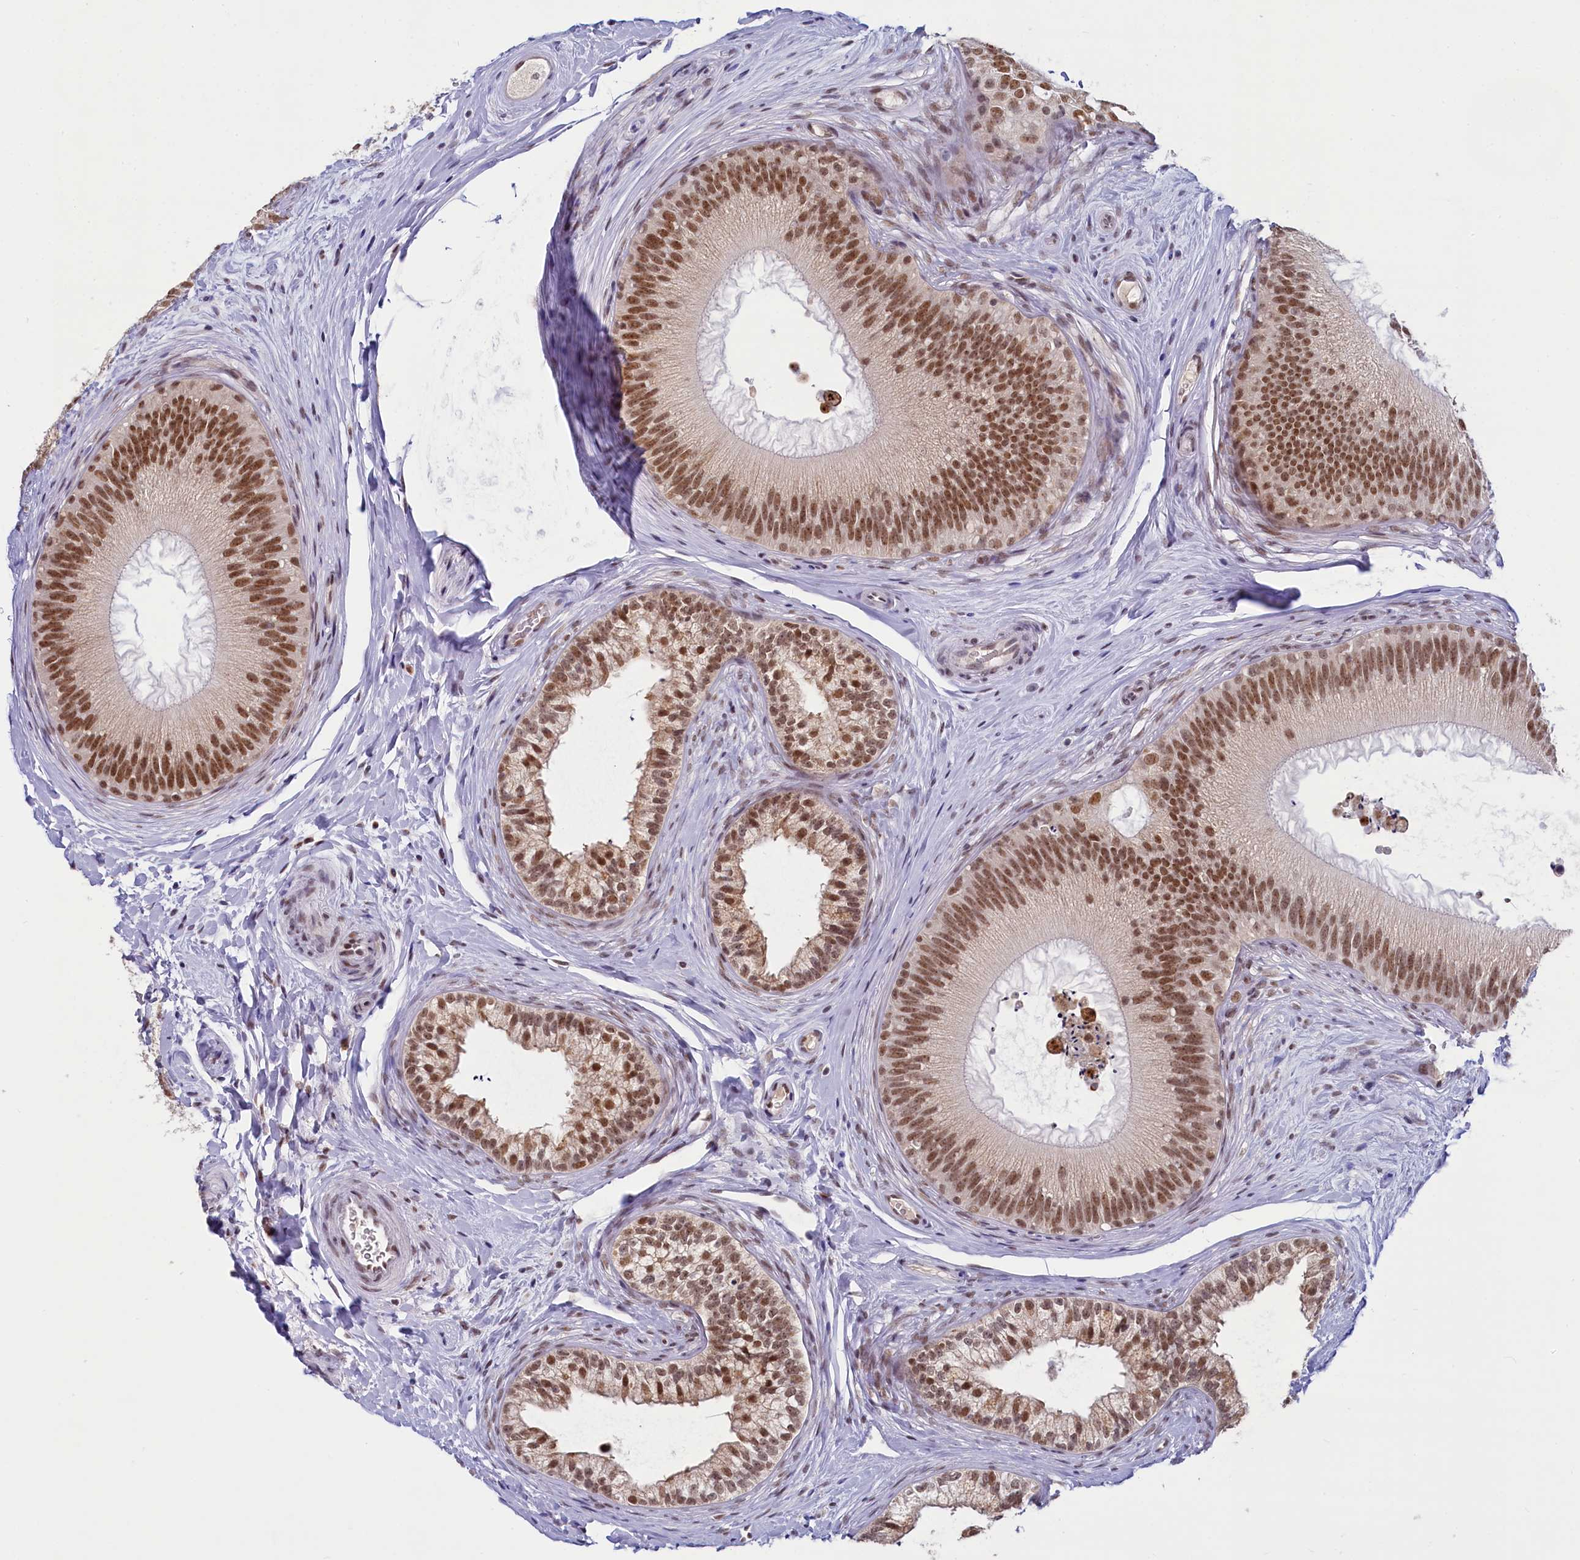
{"staining": {"intensity": "moderate", "quantity": ">75%", "location": "cytoplasmic/membranous,nuclear"}, "tissue": "epididymis", "cell_type": "Glandular cells", "image_type": "normal", "snomed": [{"axis": "morphology", "description": "Normal tissue, NOS"}, {"axis": "topography", "description": "Epididymis"}], "caption": "Unremarkable epididymis exhibits moderate cytoplasmic/membranous,nuclear staining in approximately >75% of glandular cells.", "gene": "PPHLN1", "patient": {"sex": "male", "age": 45}}